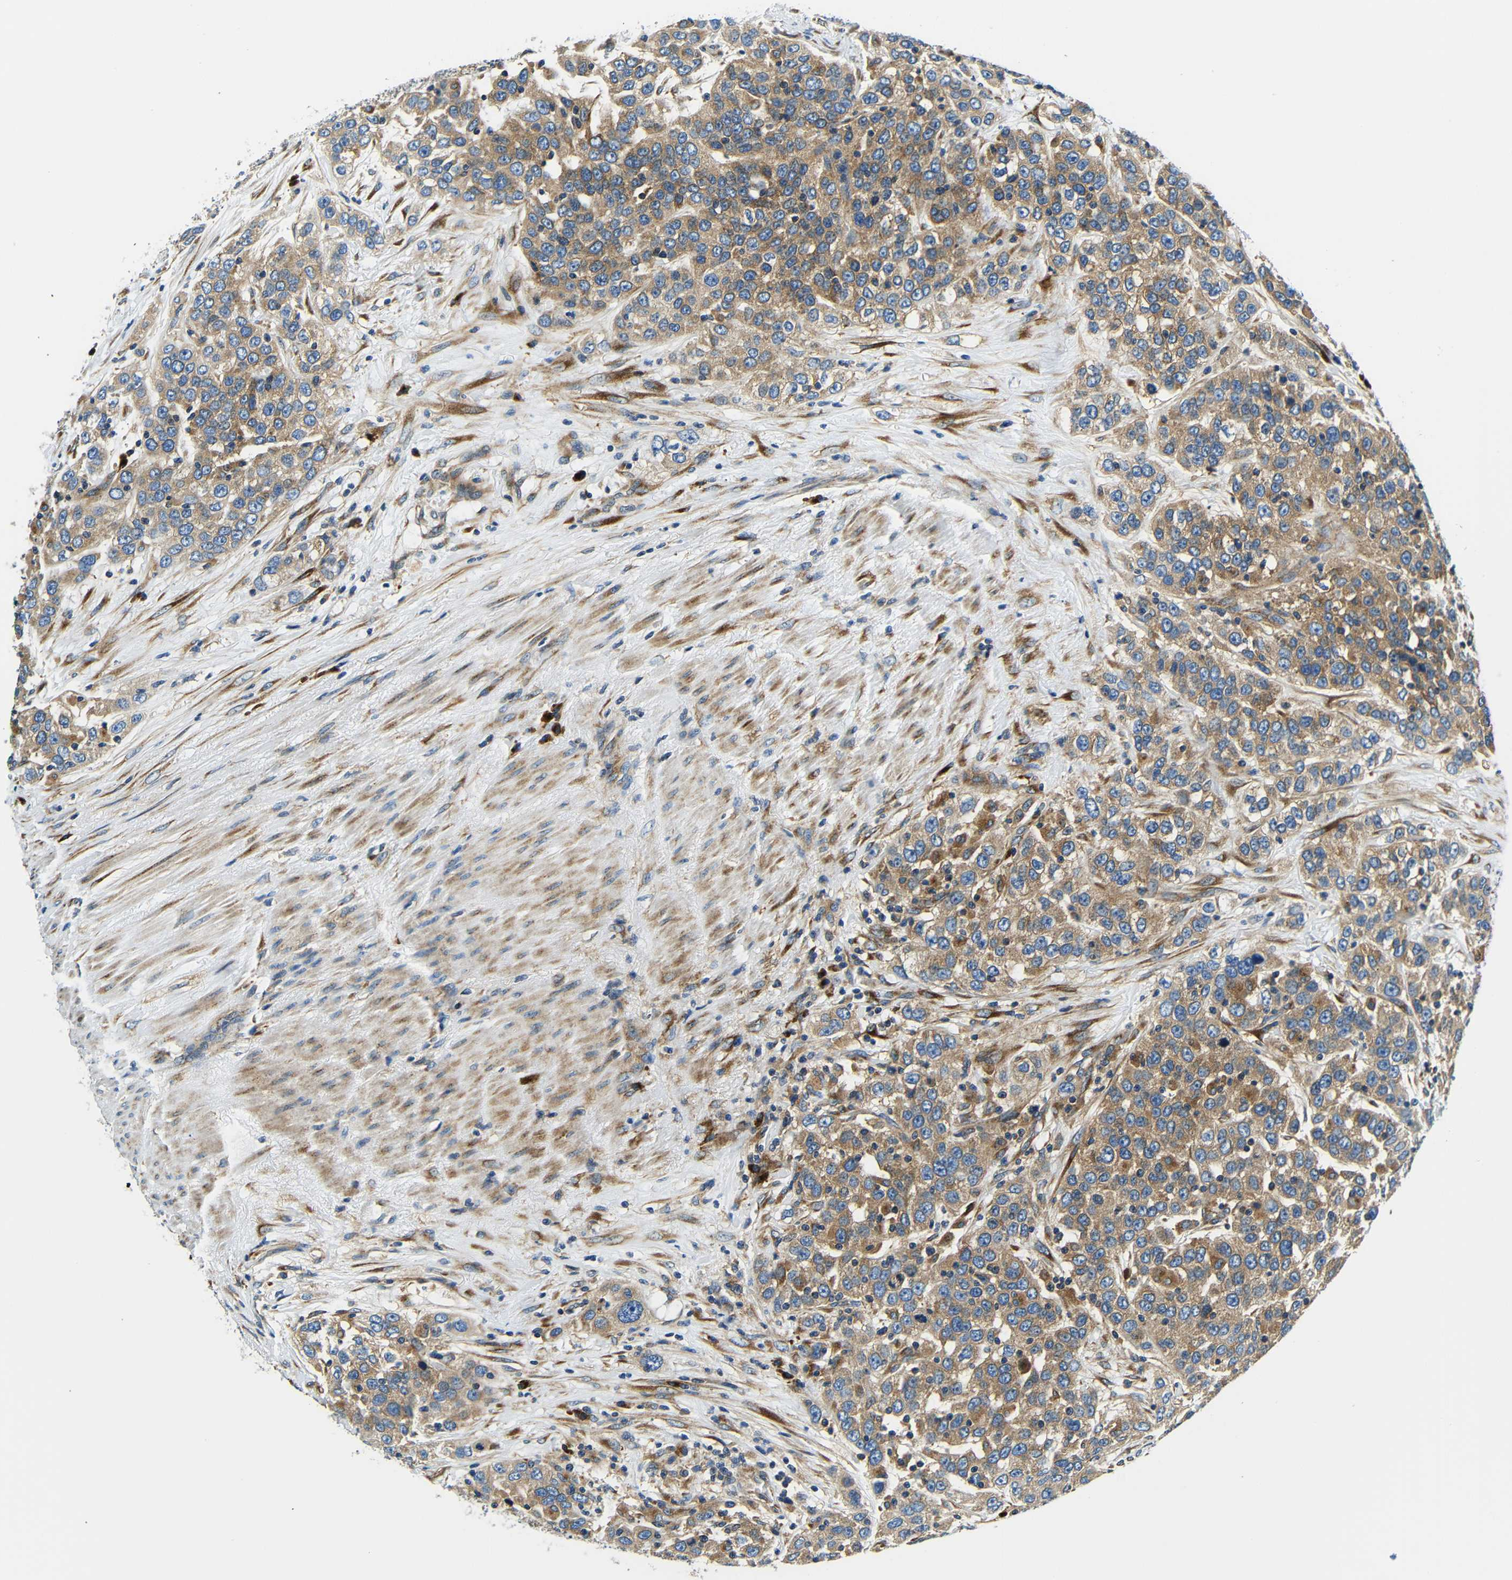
{"staining": {"intensity": "moderate", "quantity": ">75%", "location": "cytoplasmic/membranous"}, "tissue": "urothelial cancer", "cell_type": "Tumor cells", "image_type": "cancer", "snomed": [{"axis": "morphology", "description": "Urothelial carcinoma, High grade"}, {"axis": "topography", "description": "Urinary bladder"}], "caption": "The histopathology image demonstrates staining of urothelial cancer, revealing moderate cytoplasmic/membranous protein staining (brown color) within tumor cells.", "gene": "USO1", "patient": {"sex": "female", "age": 80}}